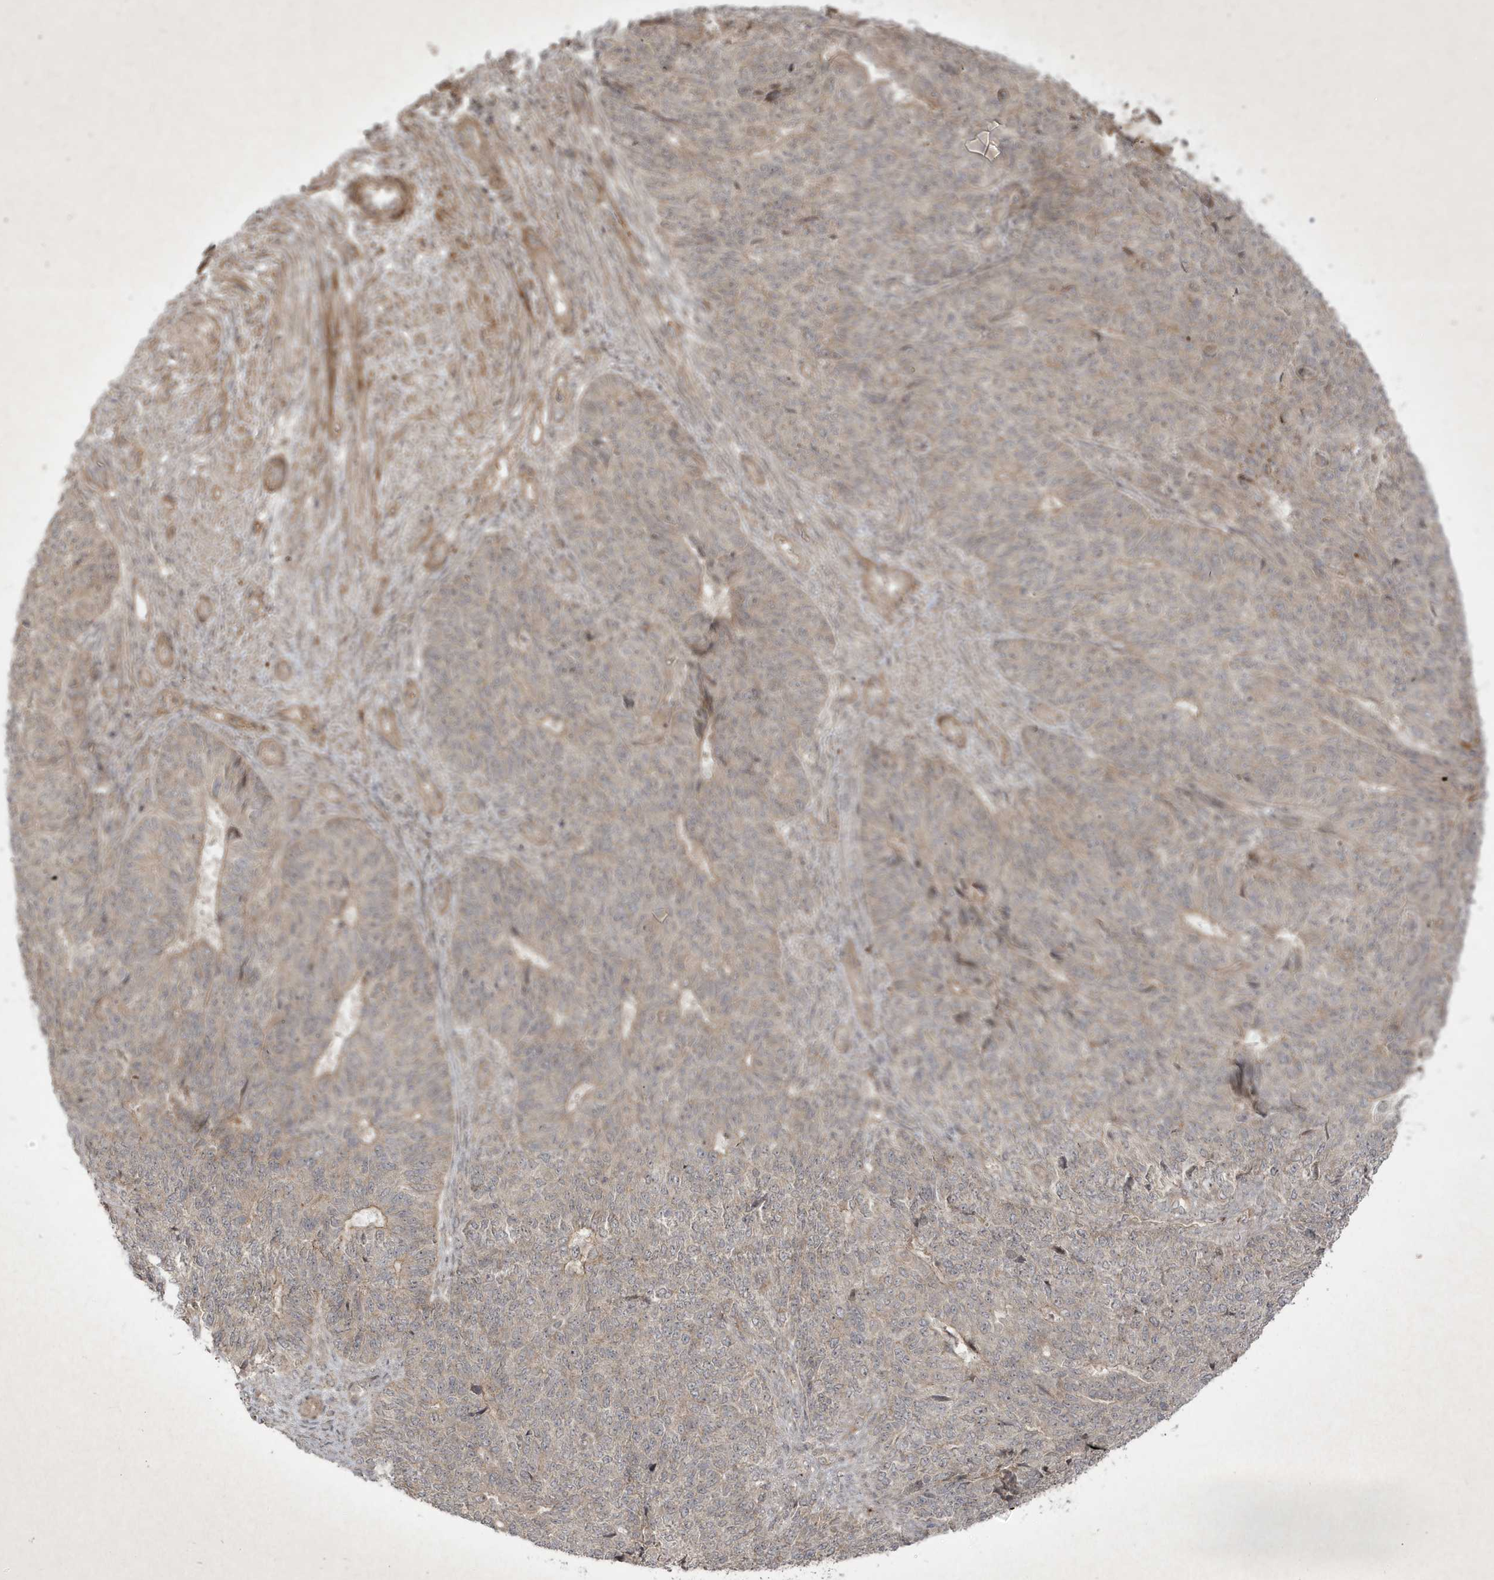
{"staining": {"intensity": "negative", "quantity": "none", "location": "none"}, "tissue": "endometrial cancer", "cell_type": "Tumor cells", "image_type": "cancer", "snomed": [{"axis": "morphology", "description": "Adenocarcinoma, NOS"}, {"axis": "topography", "description": "Endometrium"}], "caption": "The image displays no significant positivity in tumor cells of endometrial cancer (adenocarcinoma).", "gene": "FAM83C", "patient": {"sex": "female", "age": 32}}